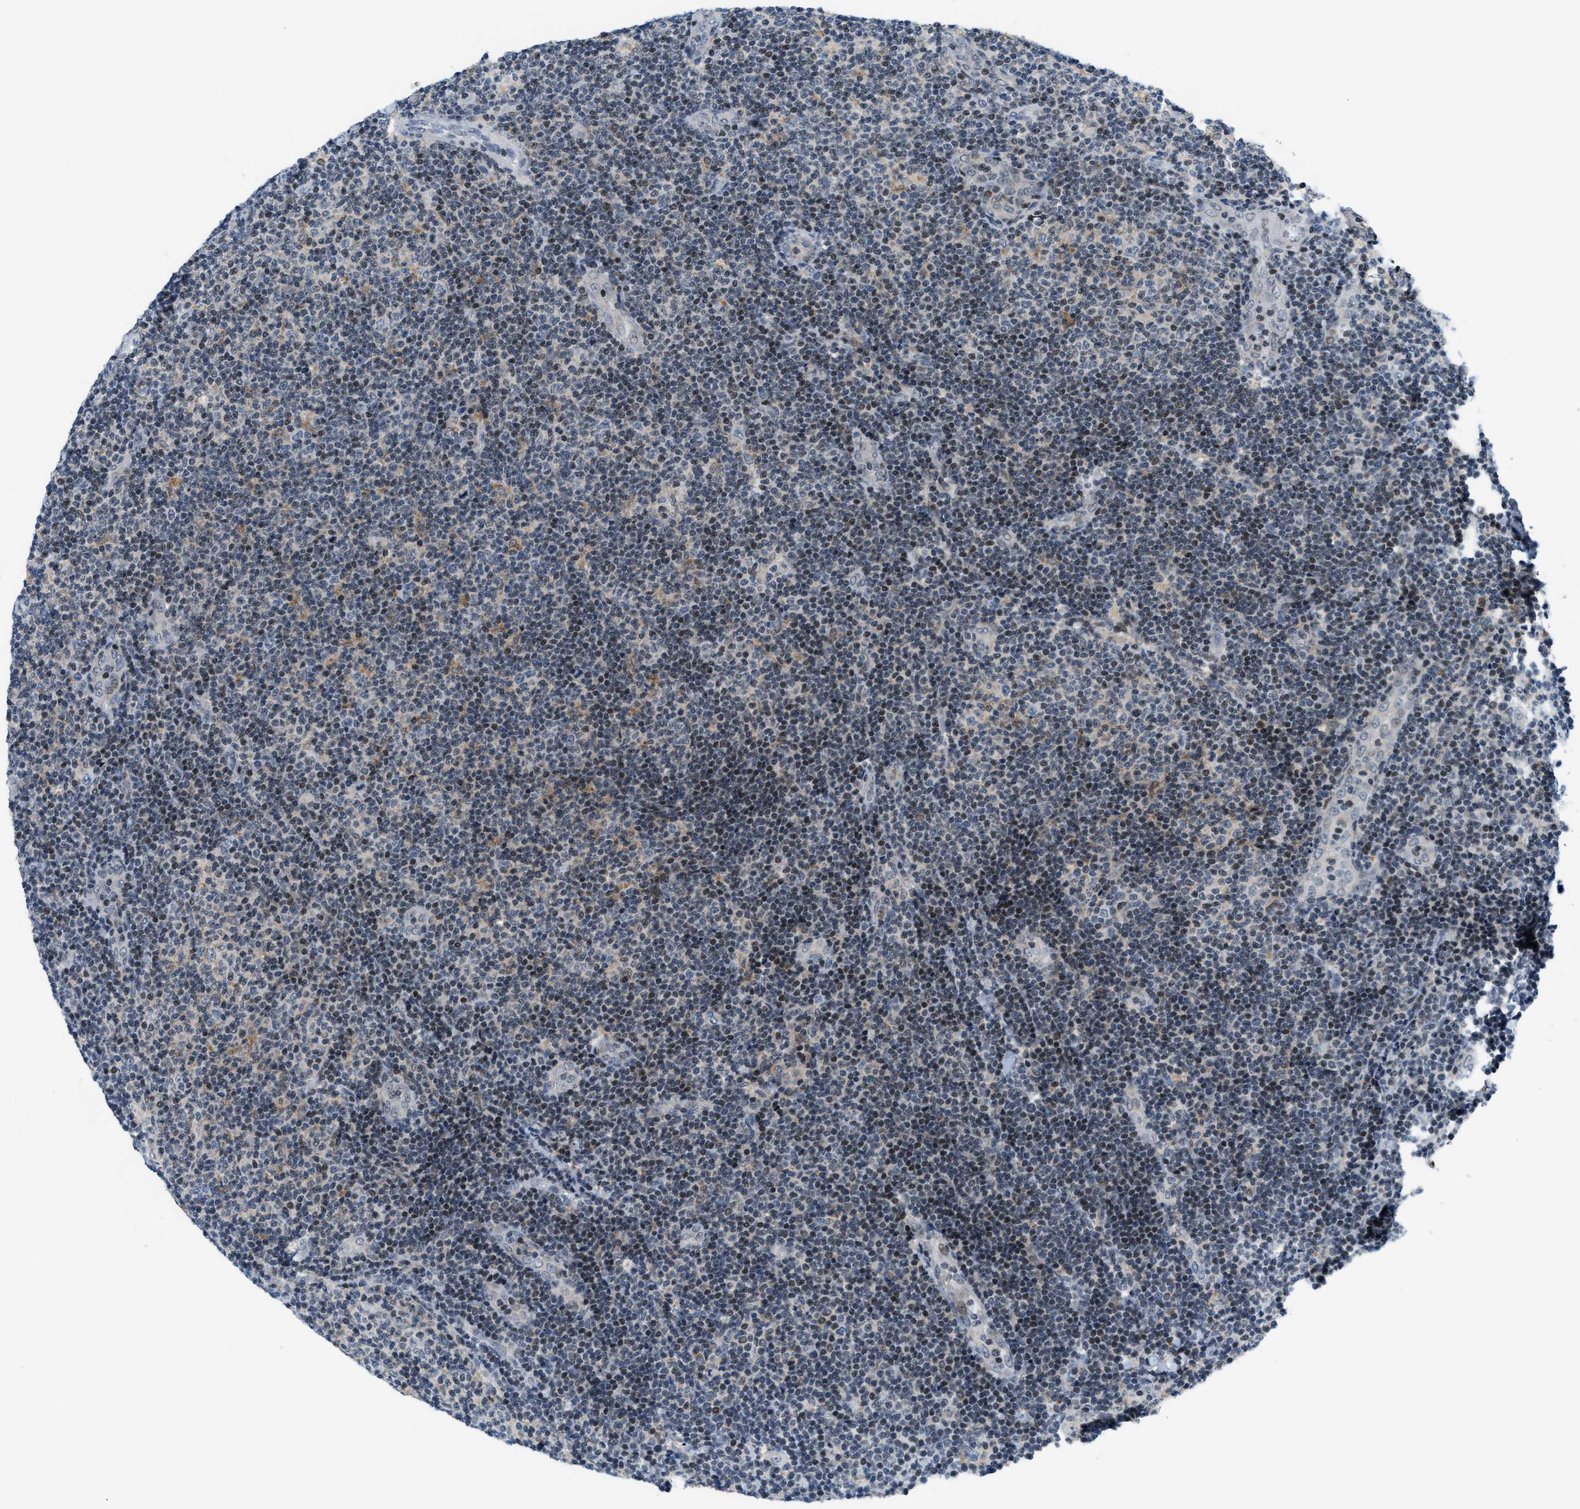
{"staining": {"intensity": "weak", "quantity": "<25%", "location": "nuclear"}, "tissue": "lymphoma", "cell_type": "Tumor cells", "image_type": "cancer", "snomed": [{"axis": "morphology", "description": "Malignant lymphoma, non-Hodgkin's type, Low grade"}, {"axis": "topography", "description": "Lymph node"}], "caption": "DAB immunohistochemical staining of human malignant lymphoma, non-Hodgkin's type (low-grade) demonstrates no significant positivity in tumor cells.", "gene": "ING1", "patient": {"sex": "male", "age": 83}}